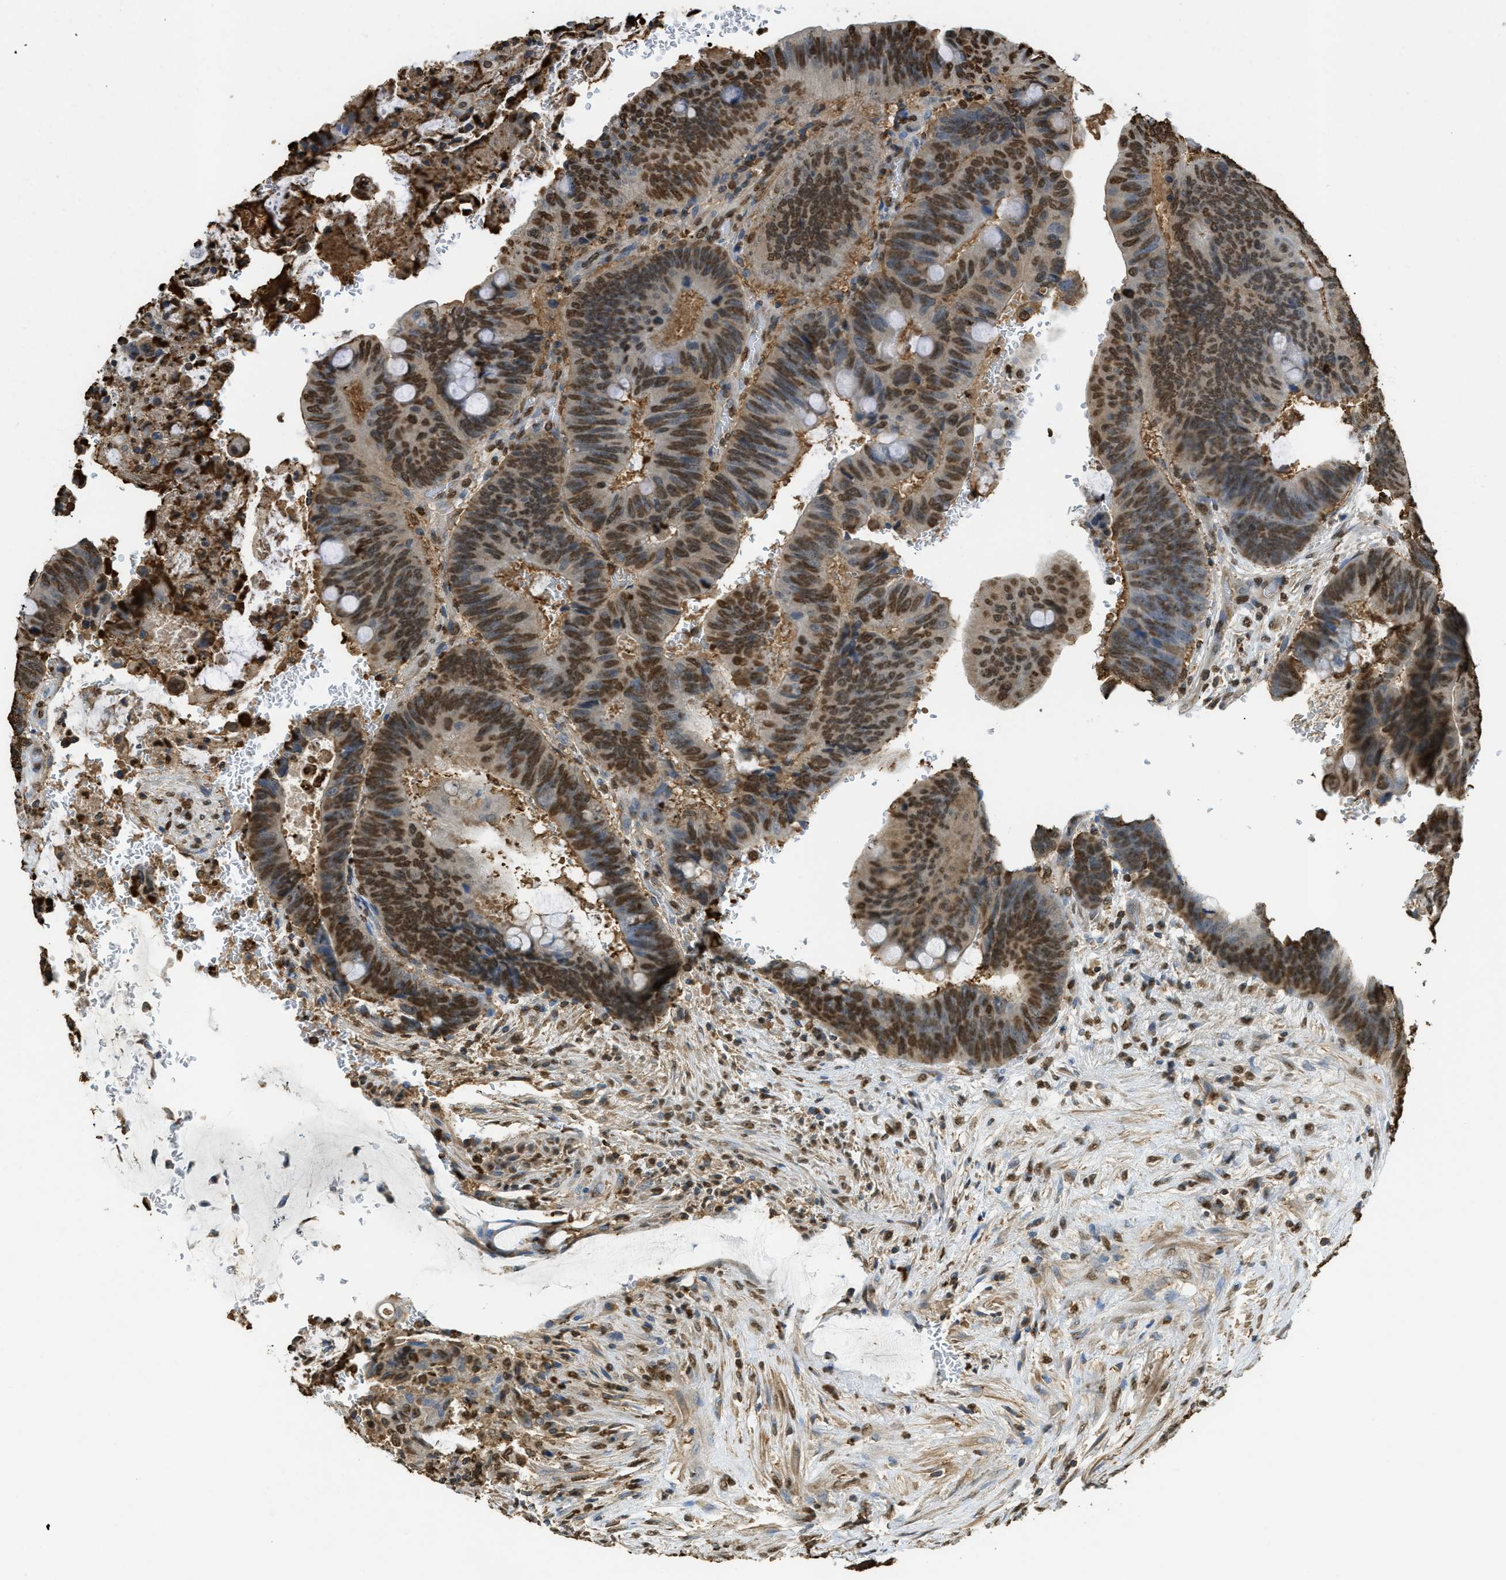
{"staining": {"intensity": "strong", "quantity": "25%-75%", "location": "nuclear"}, "tissue": "colorectal cancer", "cell_type": "Tumor cells", "image_type": "cancer", "snomed": [{"axis": "morphology", "description": "Normal tissue, NOS"}, {"axis": "morphology", "description": "Adenocarcinoma, NOS"}, {"axis": "topography", "description": "Rectum"}], "caption": "Immunohistochemical staining of colorectal cancer (adenocarcinoma) exhibits high levels of strong nuclear expression in approximately 25%-75% of tumor cells.", "gene": "NR5A2", "patient": {"sex": "male", "age": 92}}